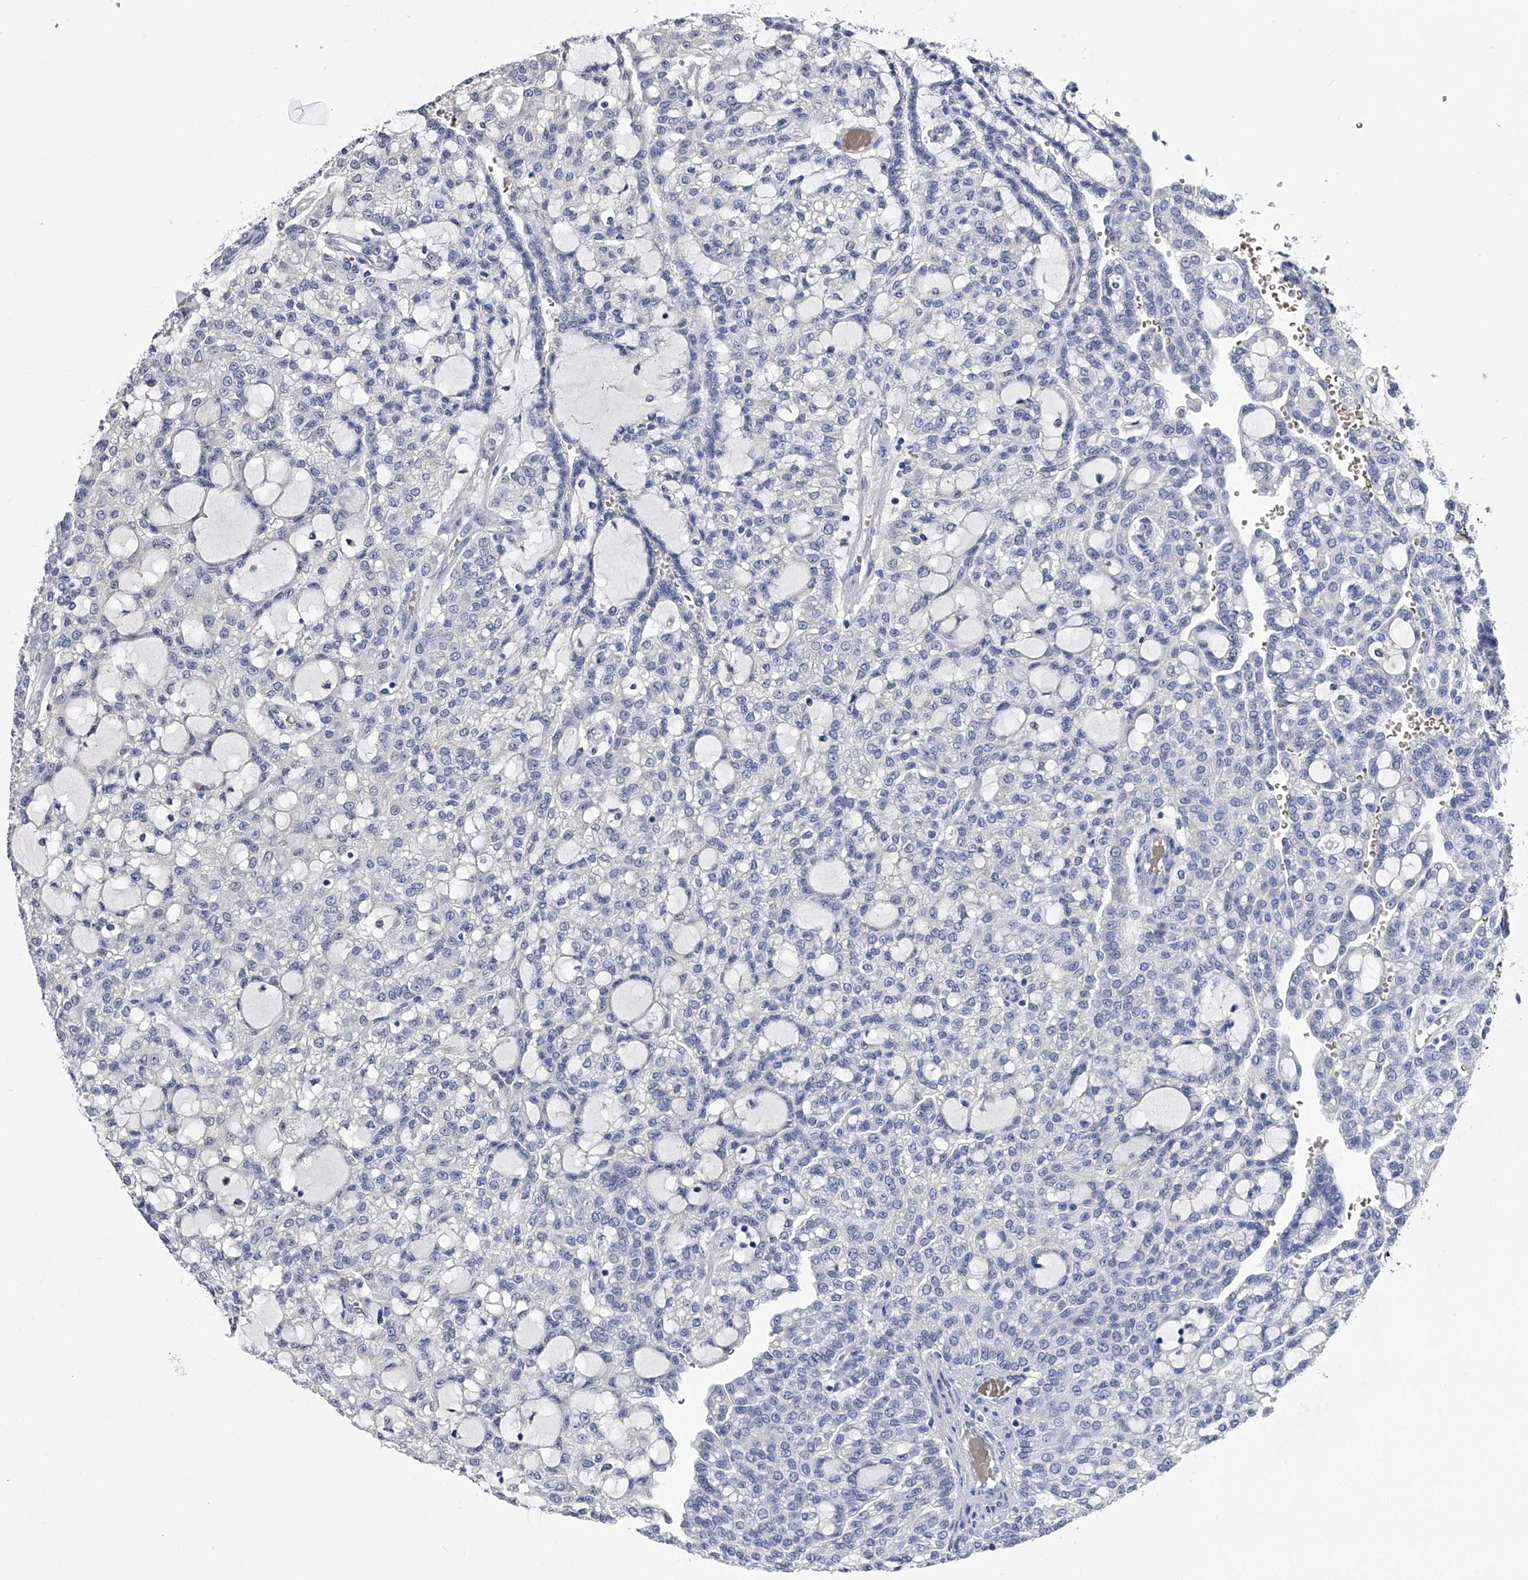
{"staining": {"intensity": "negative", "quantity": "none", "location": "none"}, "tissue": "renal cancer", "cell_type": "Tumor cells", "image_type": "cancer", "snomed": [{"axis": "morphology", "description": "Adenocarcinoma, NOS"}, {"axis": "topography", "description": "Kidney"}], "caption": "Immunohistochemistry of human renal cancer displays no positivity in tumor cells.", "gene": "EFCAB7", "patient": {"sex": "male", "age": 63}}